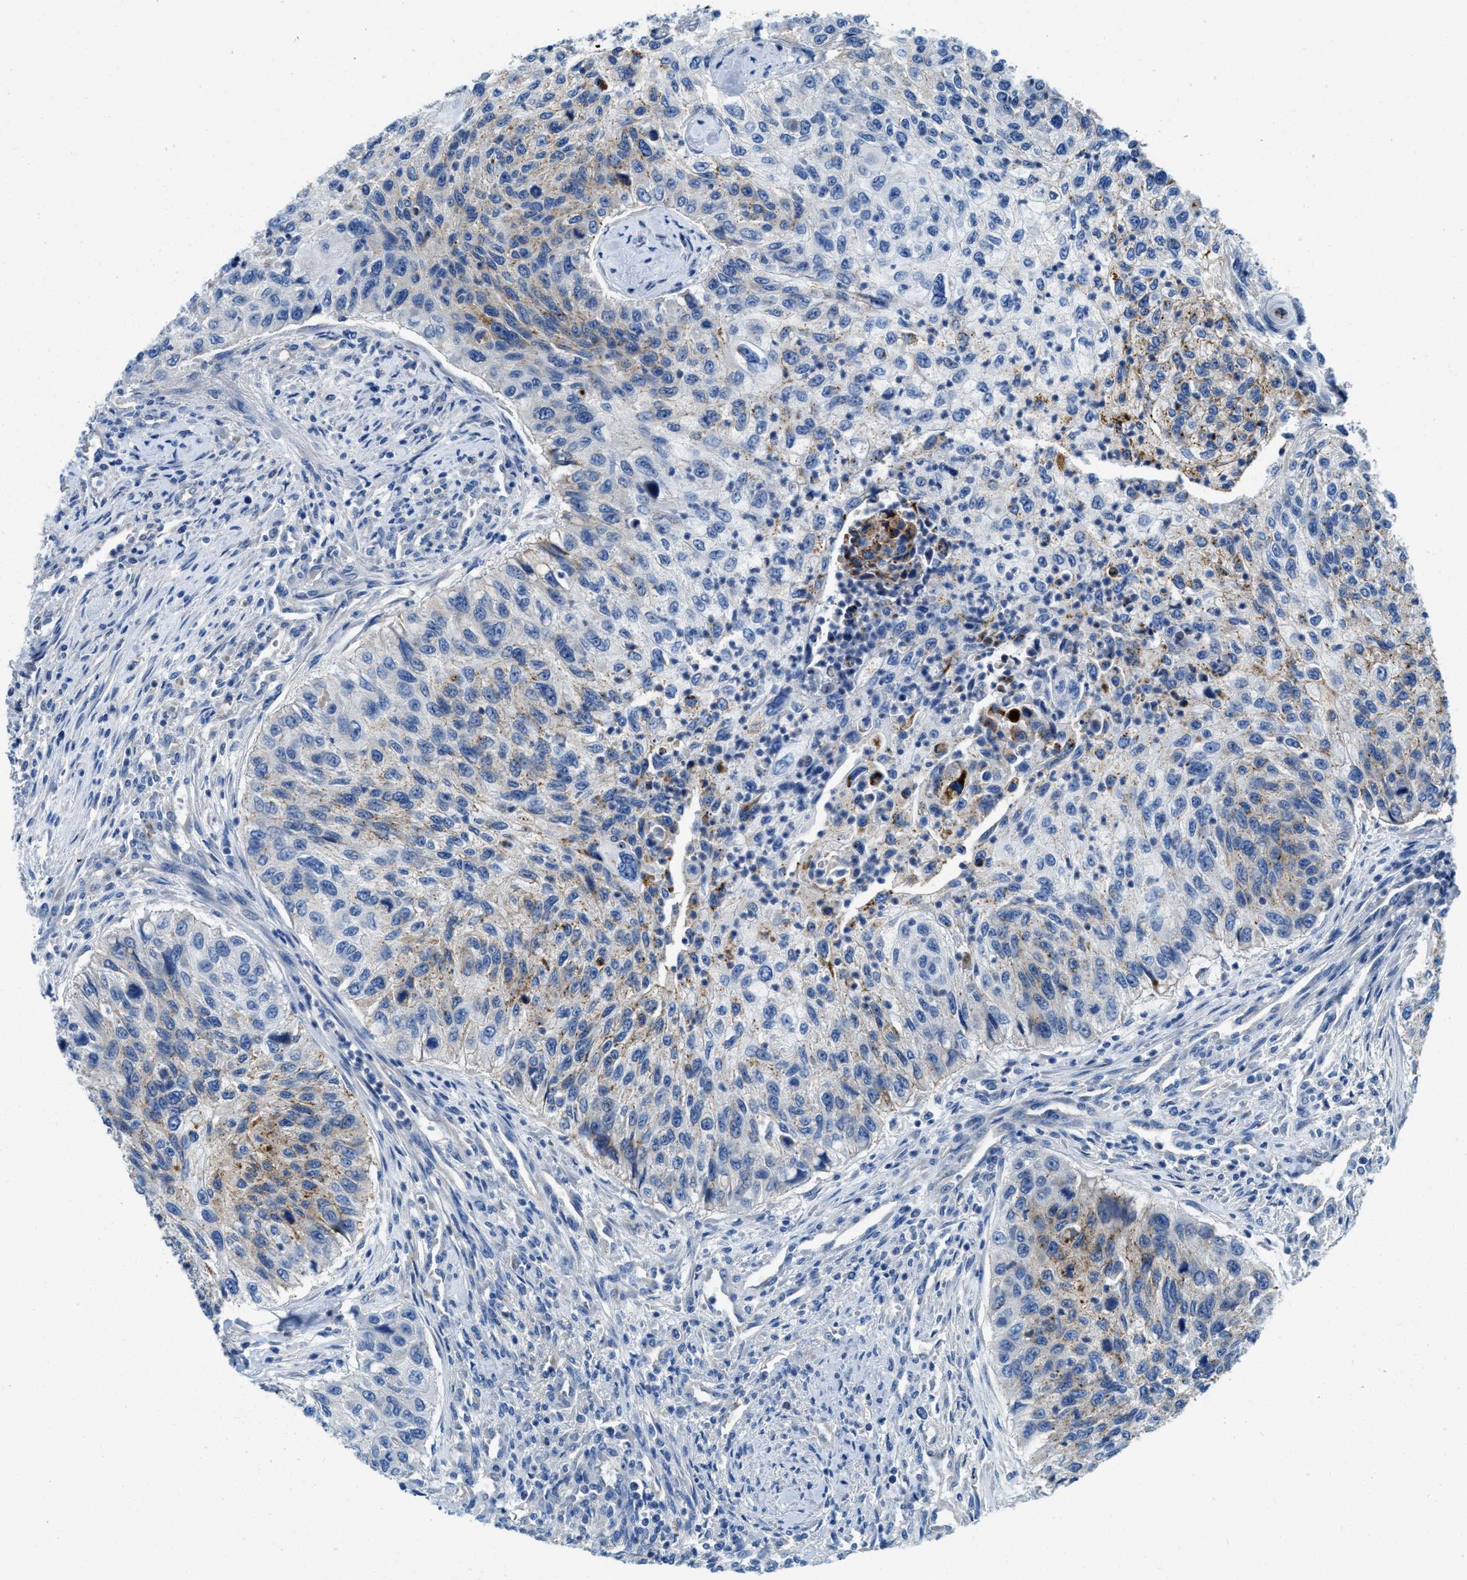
{"staining": {"intensity": "weak", "quantity": "25%-75%", "location": "cytoplasmic/membranous"}, "tissue": "urothelial cancer", "cell_type": "Tumor cells", "image_type": "cancer", "snomed": [{"axis": "morphology", "description": "Urothelial carcinoma, High grade"}, {"axis": "topography", "description": "Urinary bladder"}], "caption": "Weak cytoplasmic/membranous staining for a protein is present in about 25%-75% of tumor cells of urothelial cancer using immunohistochemistry.", "gene": "TSPAN3", "patient": {"sex": "female", "age": 60}}